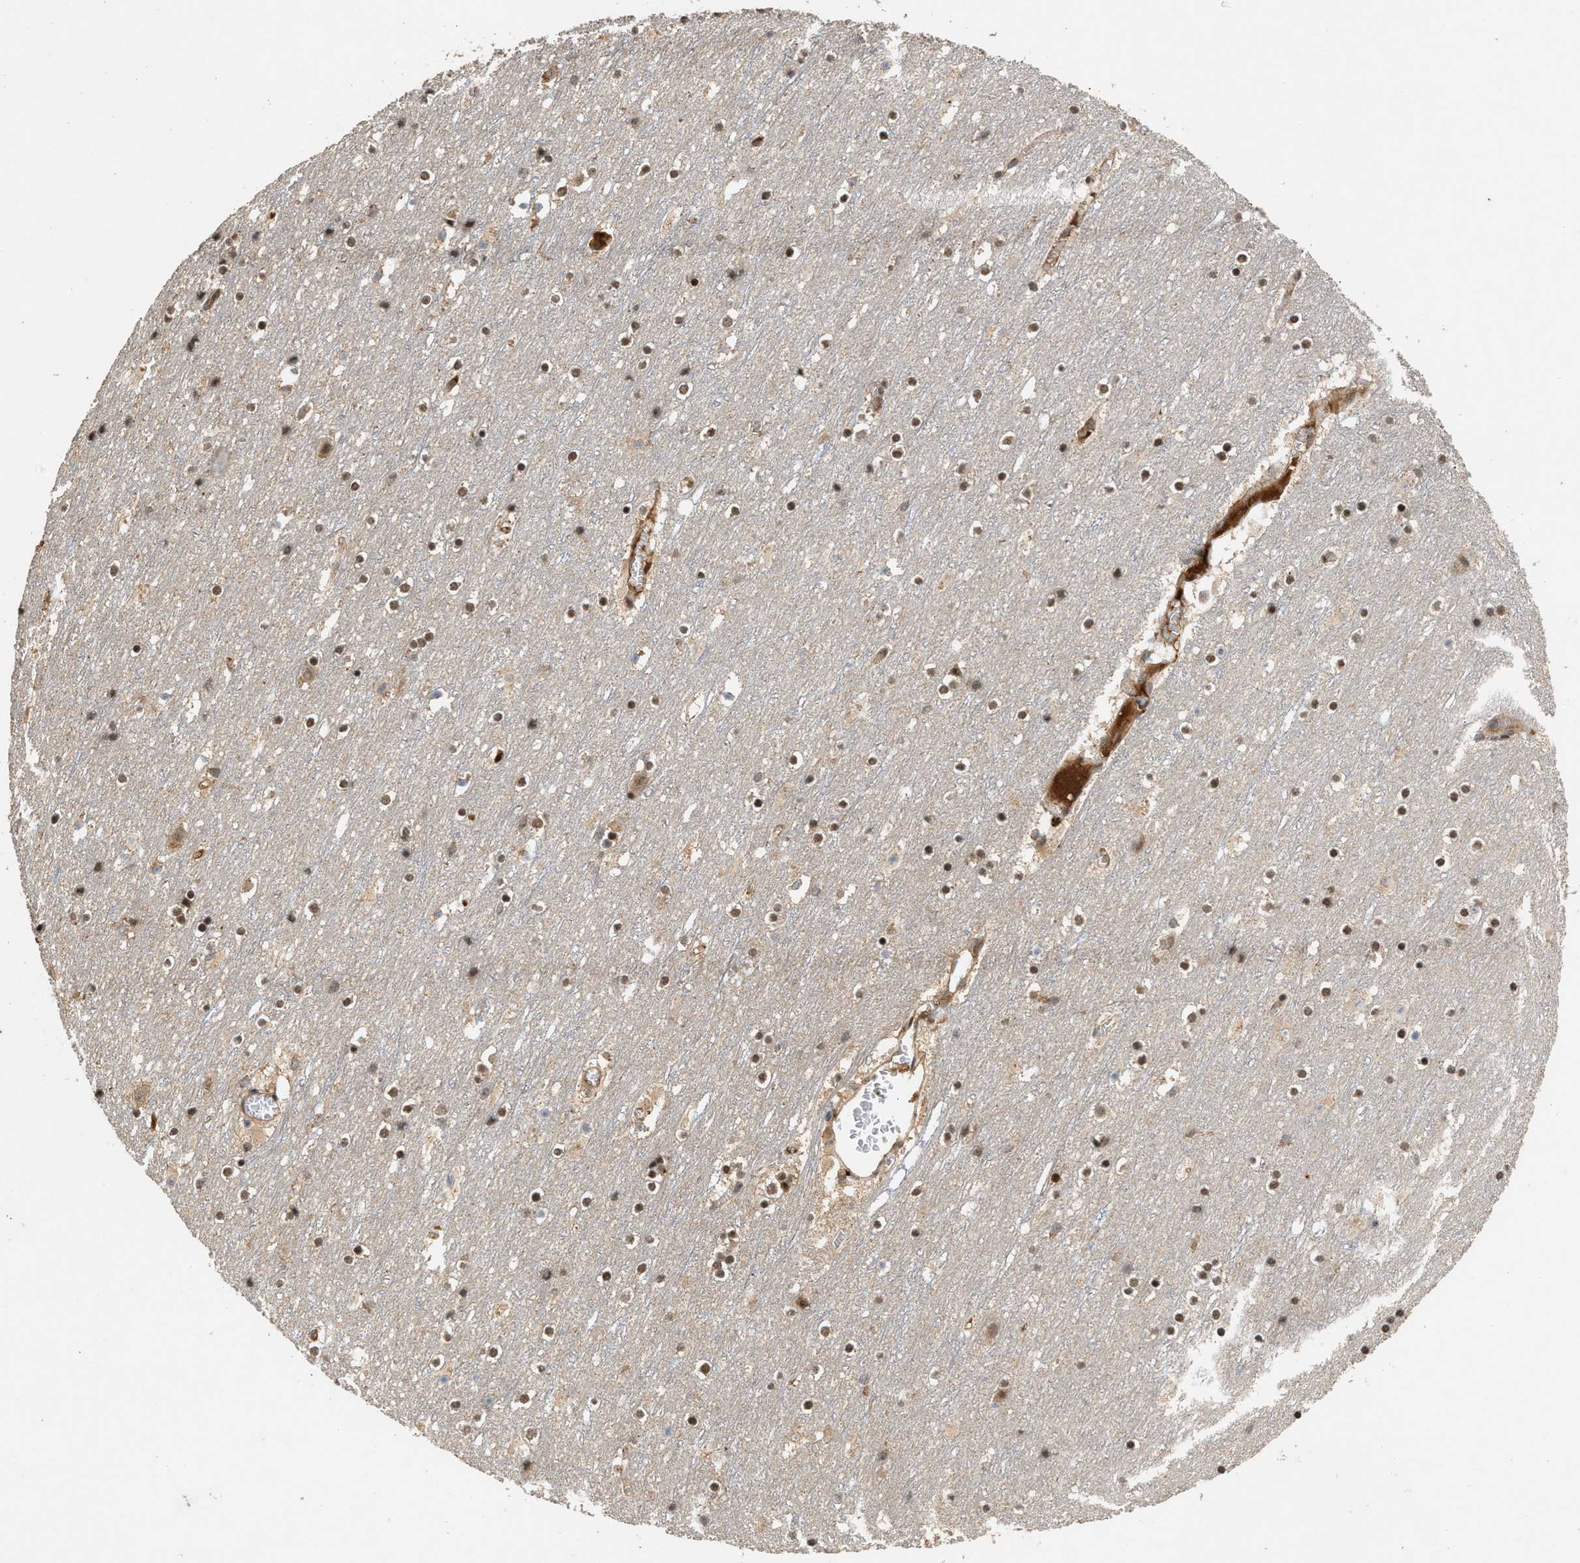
{"staining": {"intensity": "weak", "quantity": "25%-75%", "location": "cytoplasmic/membranous"}, "tissue": "cerebral cortex", "cell_type": "Endothelial cells", "image_type": "normal", "snomed": [{"axis": "morphology", "description": "Normal tissue, NOS"}, {"axis": "topography", "description": "Cerebral cortex"}], "caption": "An immunohistochemistry (IHC) histopathology image of unremarkable tissue is shown. Protein staining in brown labels weak cytoplasmic/membranous positivity in cerebral cortex within endothelial cells.", "gene": "RUSC2", "patient": {"sex": "male", "age": 45}}